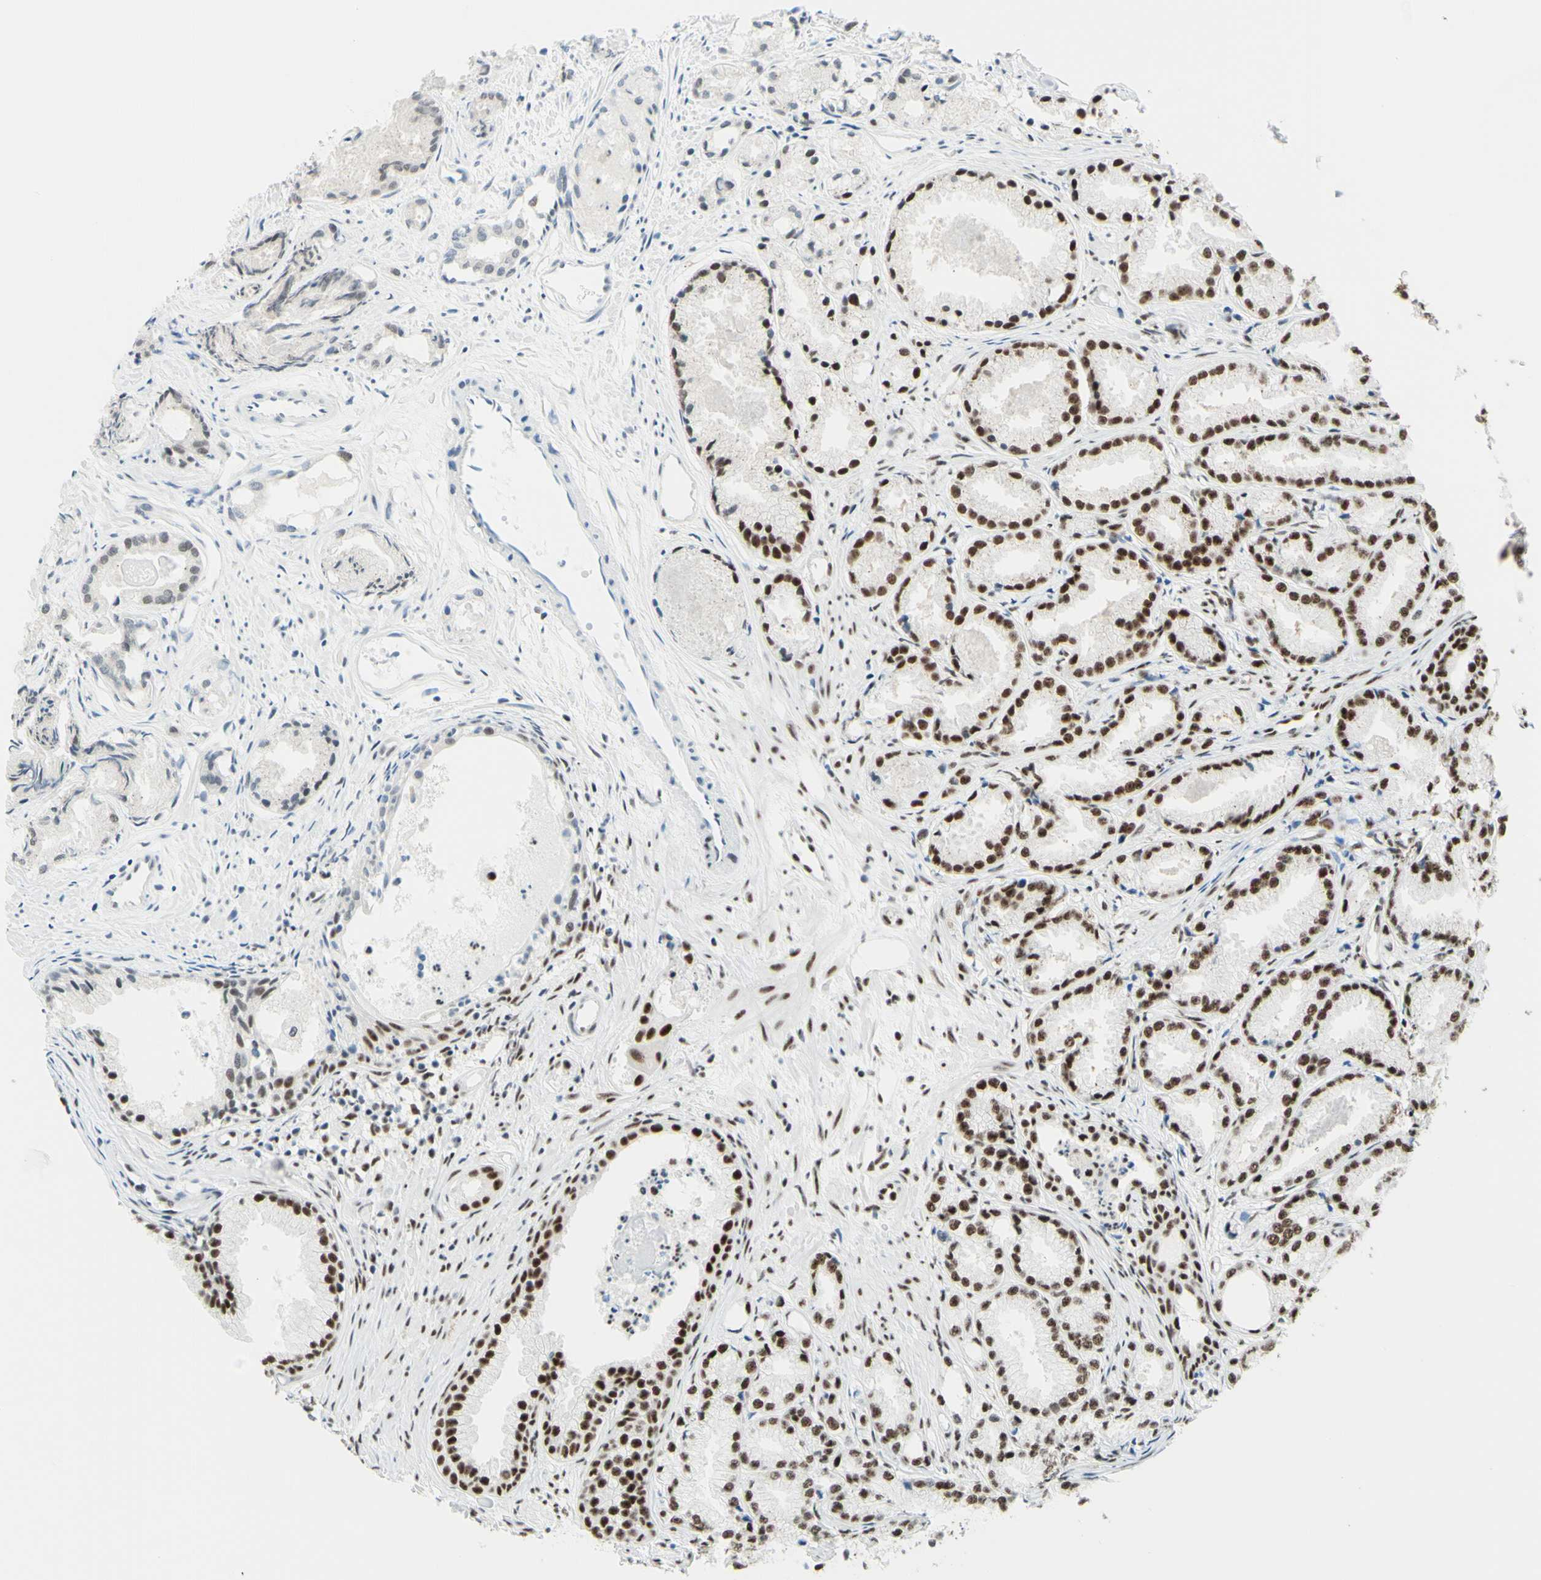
{"staining": {"intensity": "moderate", "quantity": "25%-75%", "location": "nuclear"}, "tissue": "prostate cancer", "cell_type": "Tumor cells", "image_type": "cancer", "snomed": [{"axis": "morphology", "description": "Adenocarcinoma, Low grade"}, {"axis": "topography", "description": "Prostate"}], "caption": "Immunohistochemical staining of prostate cancer (adenocarcinoma (low-grade)) demonstrates moderate nuclear protein staining in approximately 25%-75% of tumor cells. (brown staining indicates protein expression, while blue staining denotes nuclei).", "gene": "WTAP", "patient": {"sex": "male", "age": 72}}